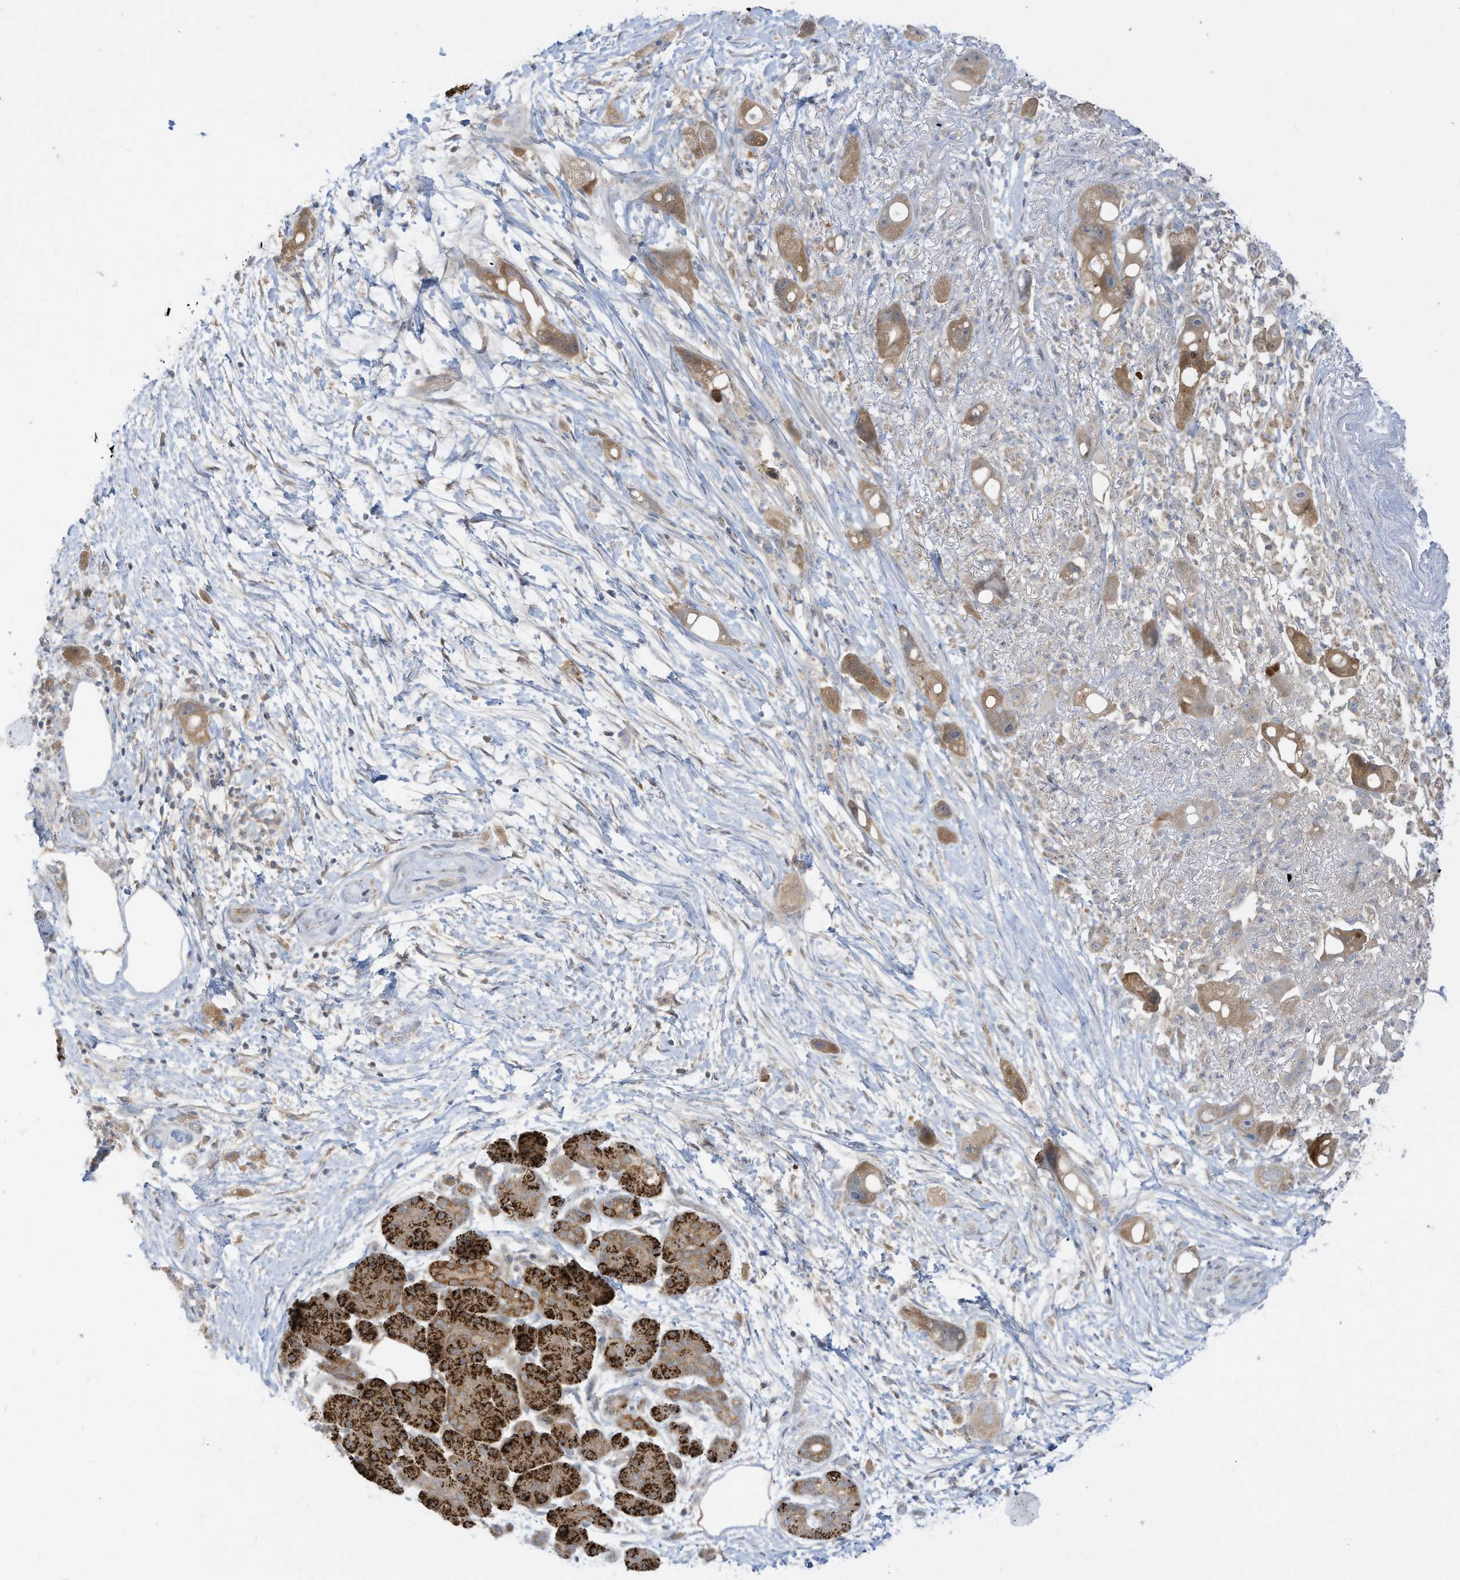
{"staining": {"intensity": "moderate", "quantity": ">75%", "location": "cytoplasmic/membranous"}, "tissue": "pancreatic cancer", "cell_type": "Tumor cells", "image_type": "cancer", "snomed": [{"axis": "morphology", "description": "Normal tissue, NOS"}, {"axis": "morphology", "description": "Adenocarcinoma, NOS"}, {"axis": "topography", "description": "Pancreas"}], "caption": "IHC staining of pancreatic cancer (adenocarcinoma), which exhibits medium levels of moderate cytoplasmic/membranous staining in approximately >75% of tumor cells indicating moderate cytoplasmic/membranous protein positivity. The staining was performed using DAB (brown) for protein detection and nuclei were counterstained in hematoxylin (blue).", "gene": "LRRN2", "patient": {"sex": "female", "age": 68}}